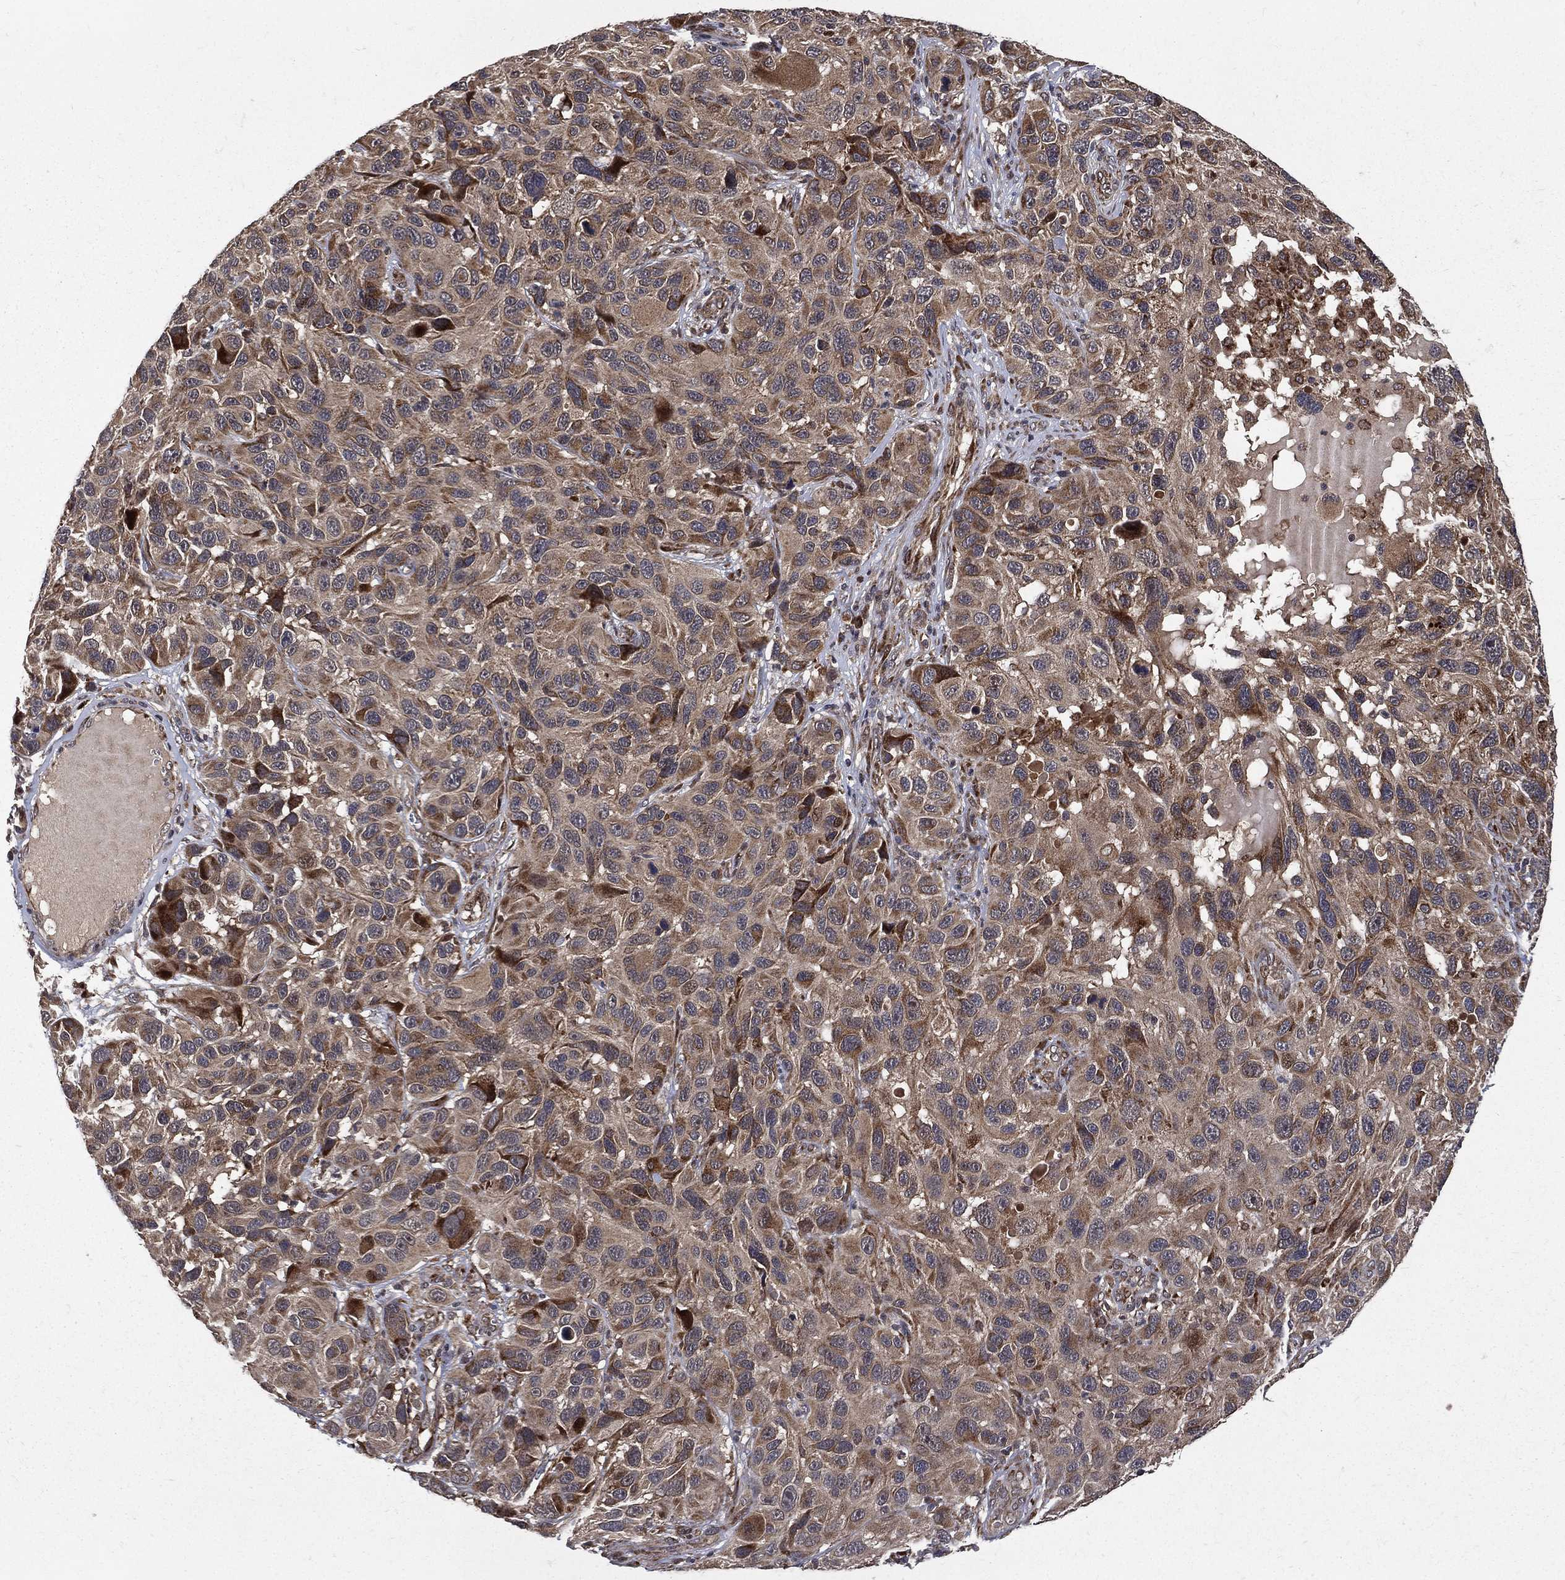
{"staining": {"intensity": "moderate", "quantity": ">75%", "location": "cytoplasmic/membranous"}, "tissue": "melanoma", "cell_type": "Tumor cells", "image_type": "cancer", "snomed": [{"axis": "morphology", "description": "Malignant melanoma, NOS"}, {"axis": "topography", "description": "Skin"}], "caption": "Immunohistochemical staining of melanoma reveals medium levels of moderate cytoplasmic/membranous protein expression in approximately >75% of tumor cells. (DAB = brown stain, brightfield microscopy at high magnification).", "gene": "RAB11FIP4", "patient": {"sex": "male", "age": 53}}